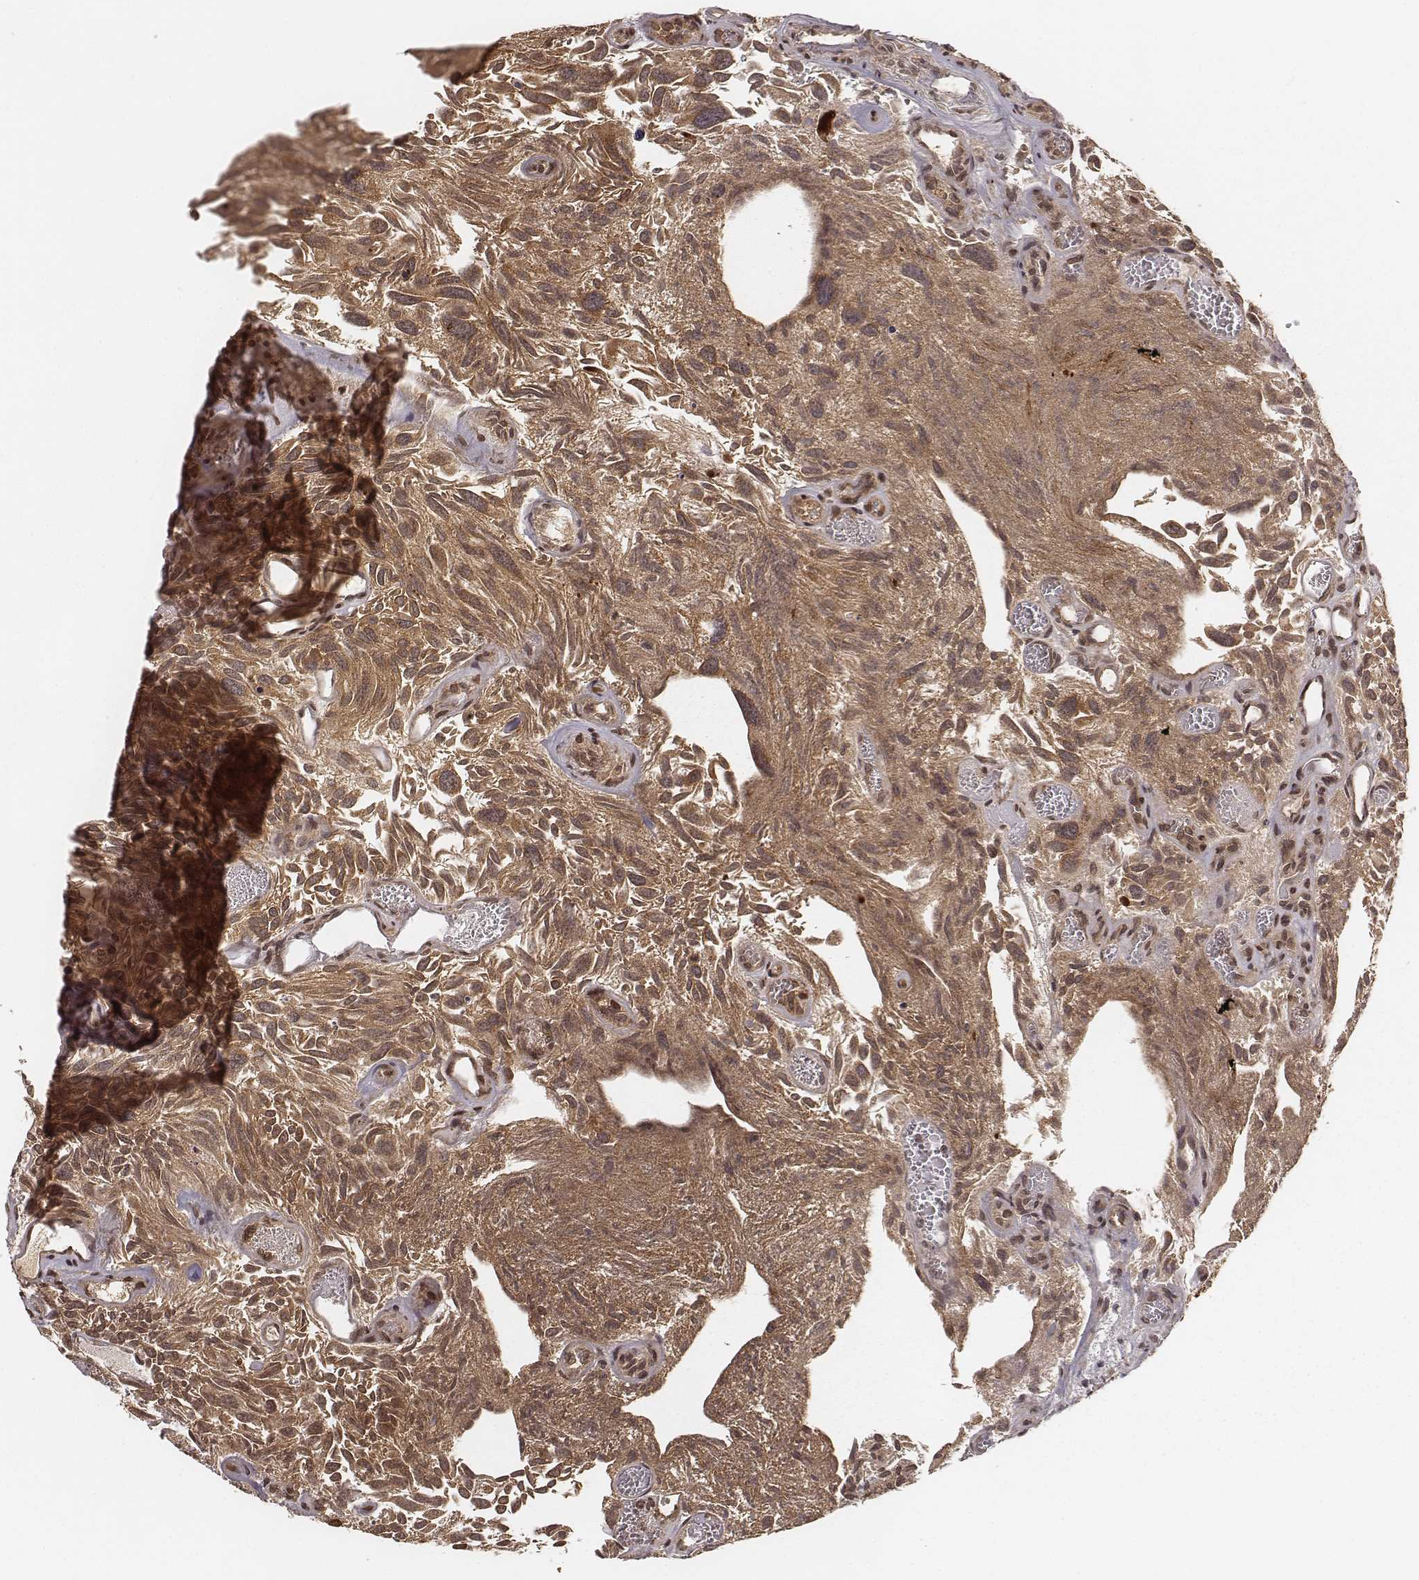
{"staining": {"intensity": "moderate", "quantity": ">75%", "location": "nuclear"}, "tissue": "urothelial cancer", "cell_type": "Tumor cells", "image_type": "cancer", "snomed": [{"axis": "morphology", "description": "Urothelial carcinoma, Low grade"}, {"axis": "topography", "description": "Urinary bladder"}], "caption": "The micrograph shows a brown stain indicating the presence of a protein in the nuclear of tumor cells in urothelial carcinoma (low-grade). (Brightfield microscopy of DAB IHC at high magnification).", "gene": "NFX1", "patient": {"sex": "female", "age": 69}}